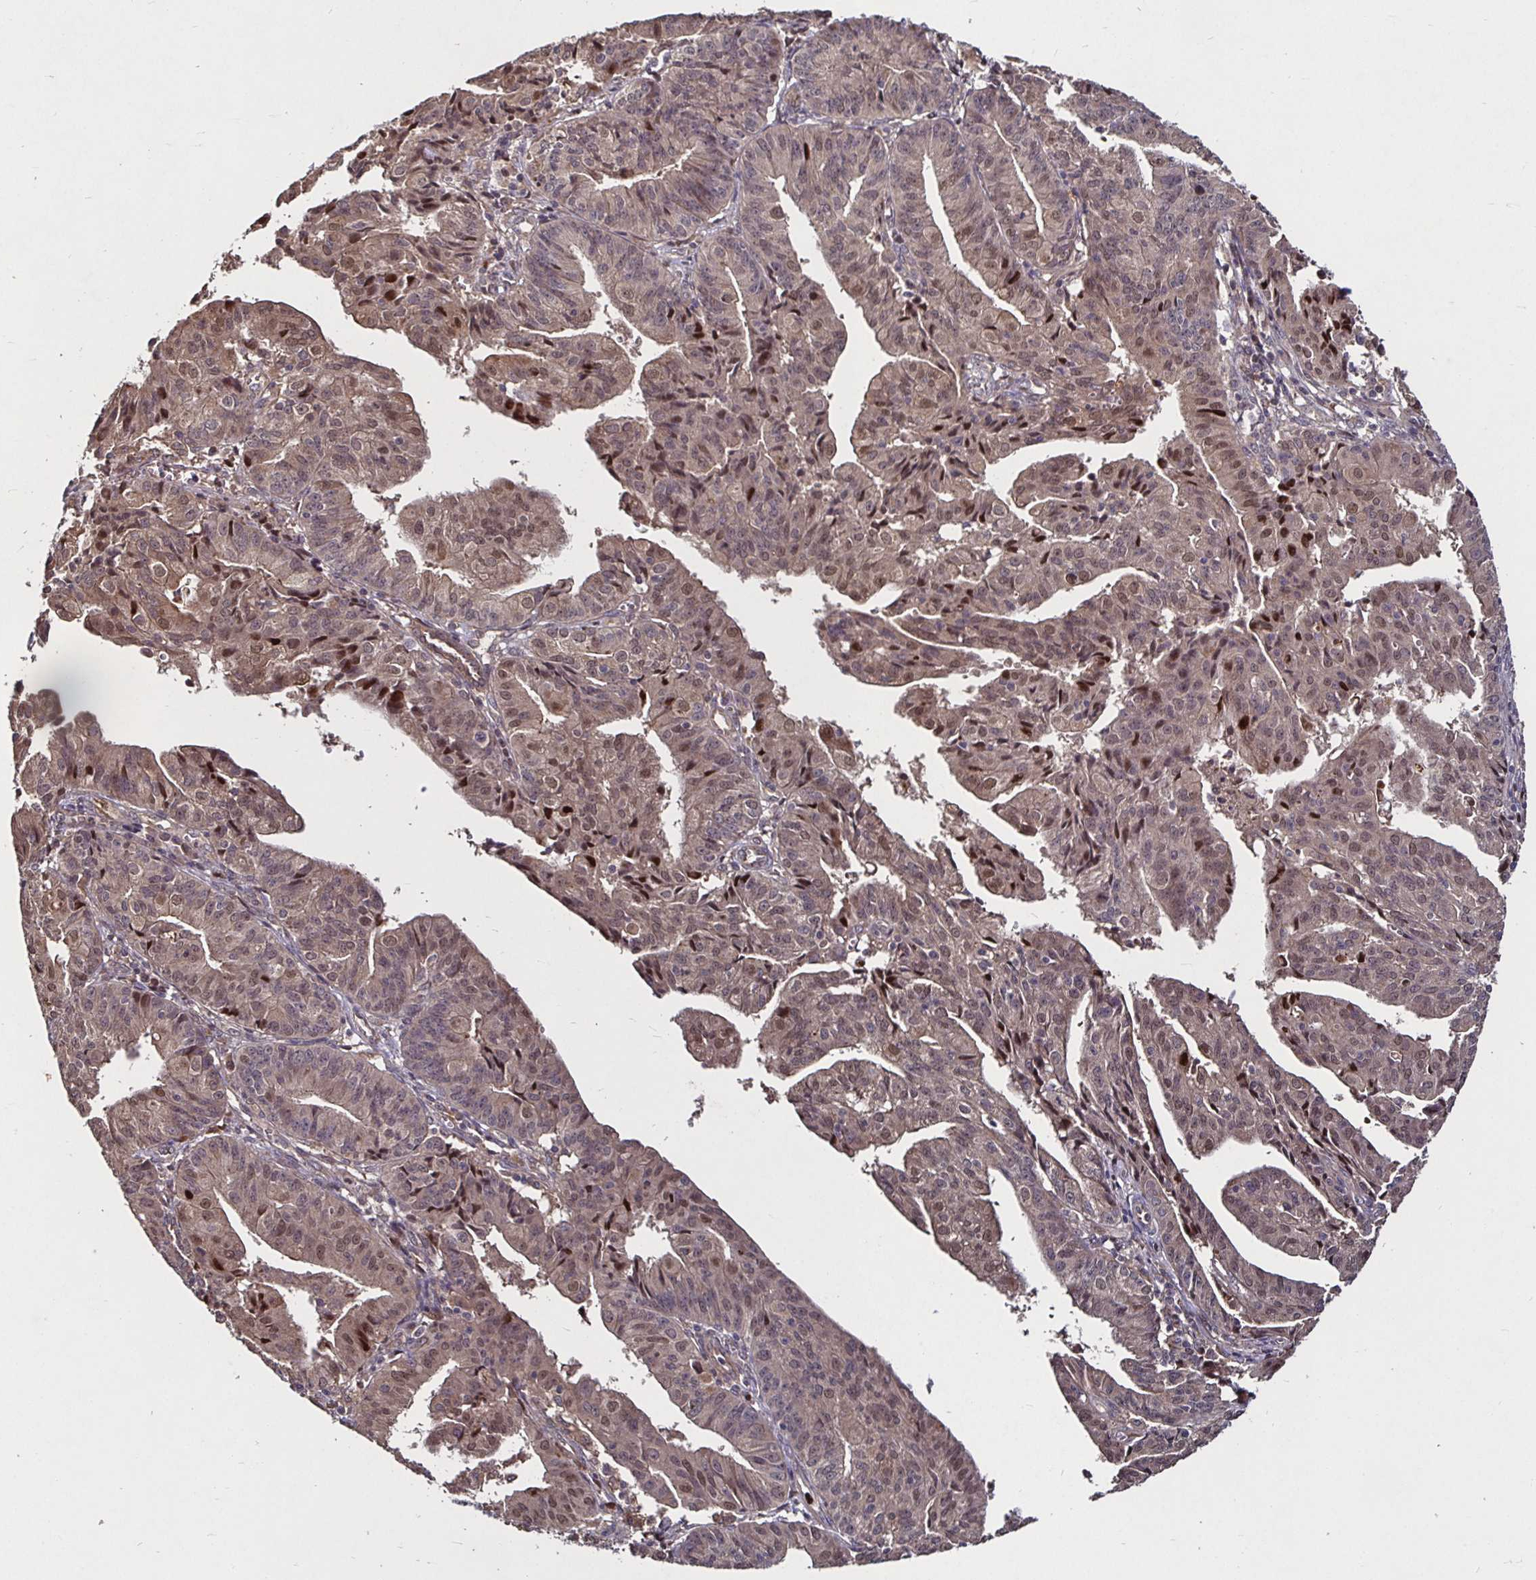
{"staining": {"intensity": "weak", "quantity": "25%-75%", "location": "cytoplasmic/membranous"}, "tissue": "endometrial cancer", "cell_type": "Tumor cells", "image_type": "cancer", "snomed": [{"axis": "morphology", "description": "Adenocarcinoma, NOS"}, {"axis": "topography", "description": "Endometrium"}], "caption": "About 25%-75% of tumor cells in adenocarcinoma (endometrial) show weak cytoplasmic/membranous protein expression as visualized by brown immunohistochemical staining.", "gene": "SMYD3", "patient": {"sex": "female", "age": 56}}